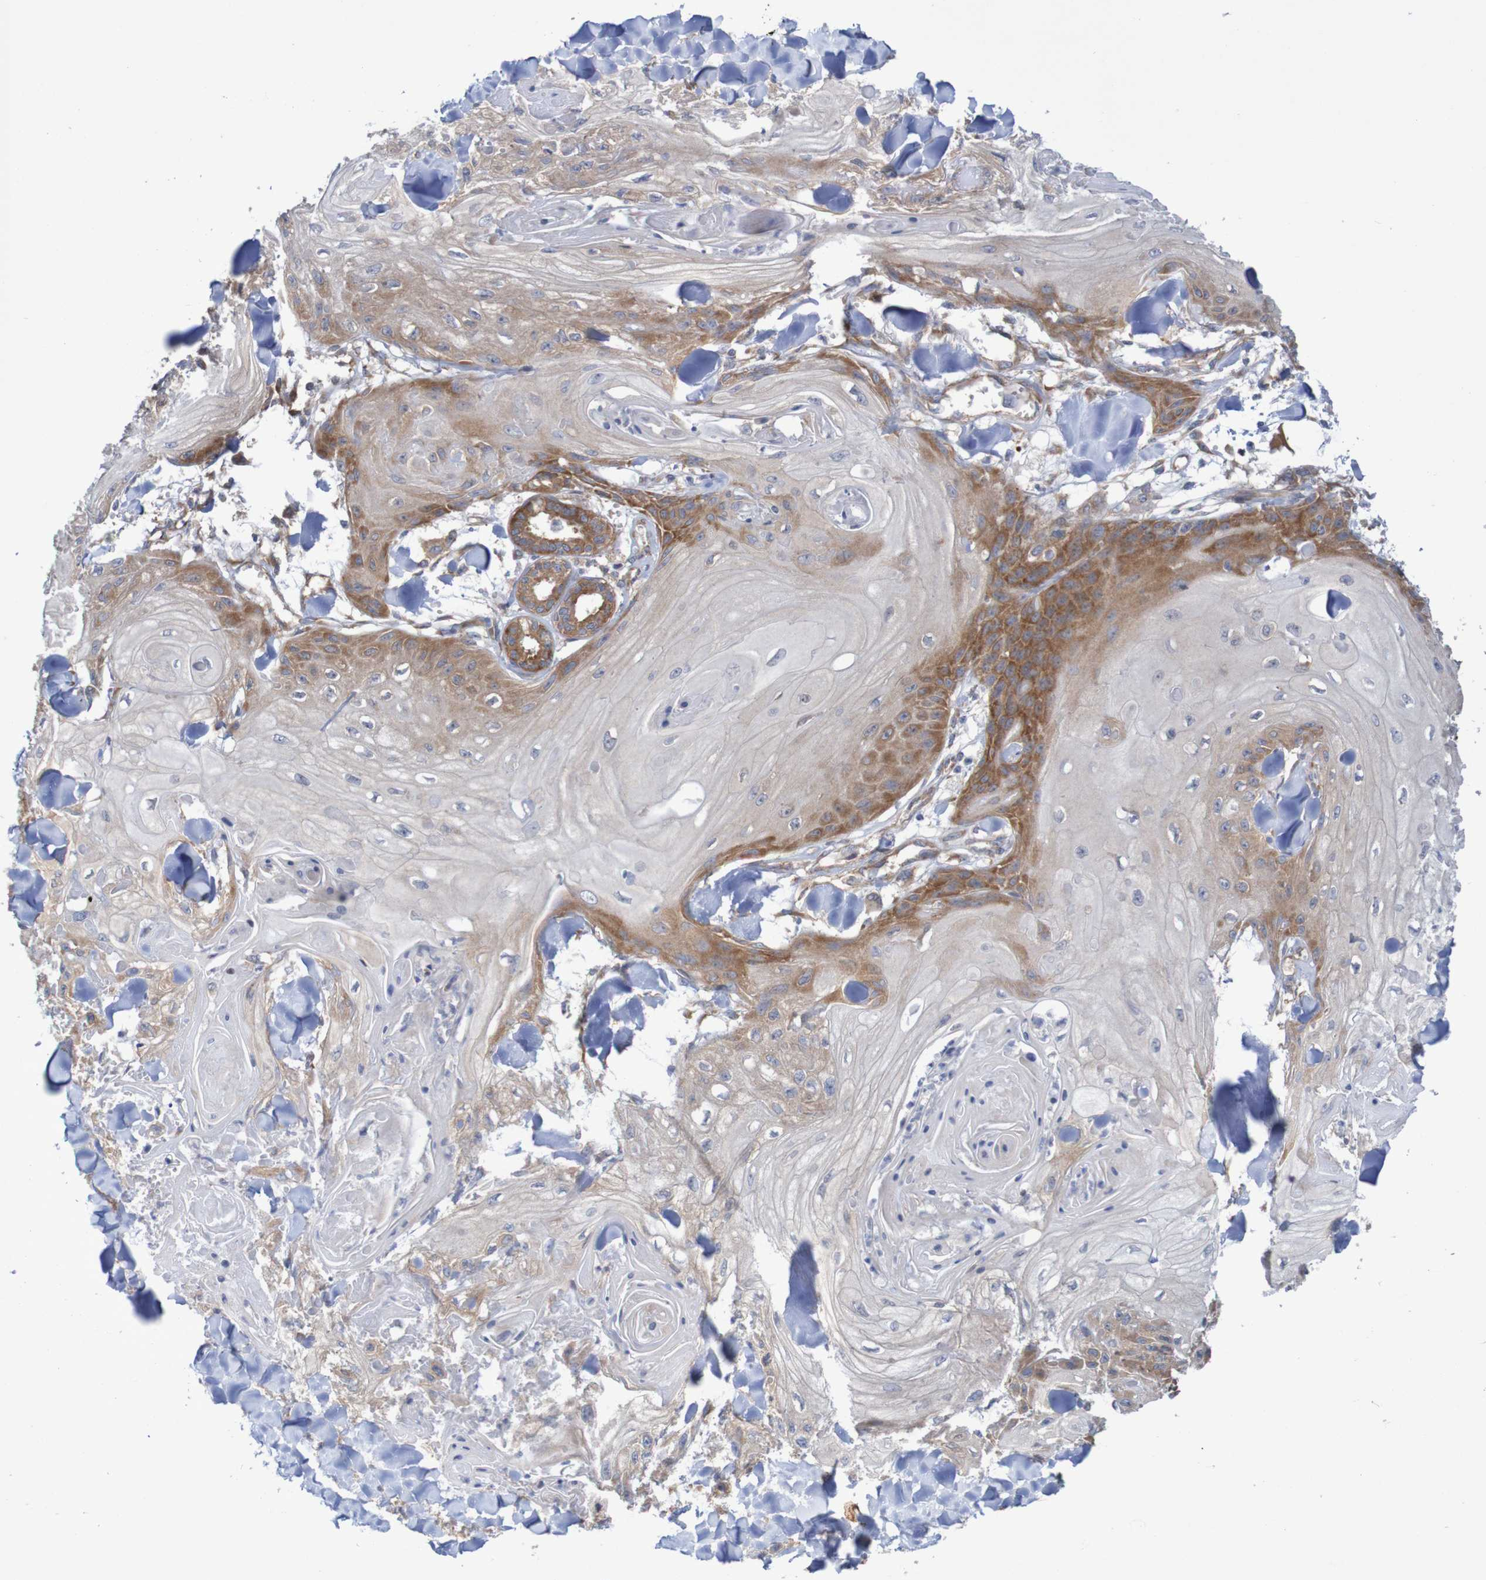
{"staining": {"intensity": "moderate", "quantity": "25%-75%", "location": "cytoplasmic/membranous"}, "tissue": "skin cancer", "cell_type": "Tumor cells", "image_type": "cancer", "snomed": [{"axis": "morphology", "description": "Squamous cell carcinoma, NOS"}, {"axis": "topography", "description": "Skin"}], "caption": "Skin squamous cell carcinoma stained with a brown dye shows moderate cytoplasmic/membranous positive expression in about 25%-75% of tumor cells.", "gene": "LRRC47", "patient": {"sex": "male", "age": 74}}